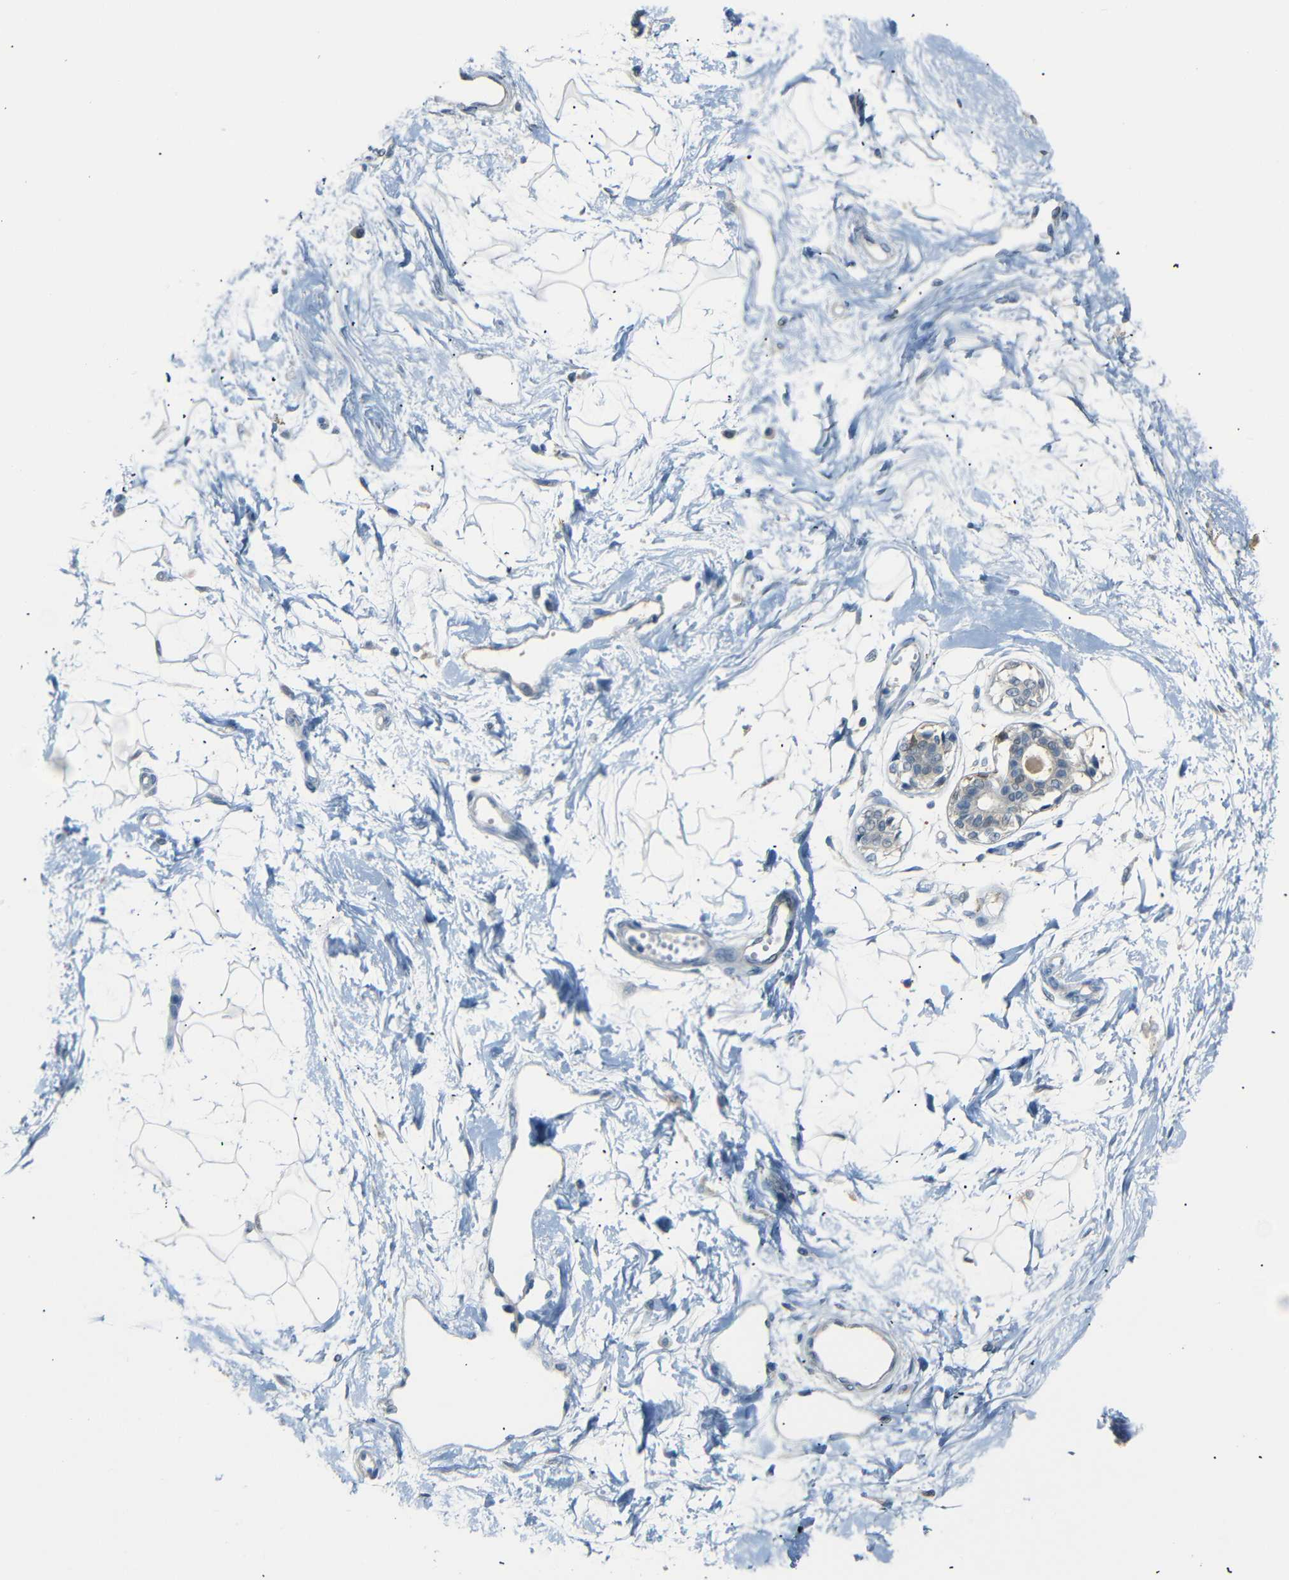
{"staining": {"intensity": "negative", "quantity": "none", "location": "none"}, "tissue": "breast", "cell_type": "Adipocytes", "image_type": "normal", "snomed": [{"axis": "morphology", "description": "Normal tissue, NOS"}, {"axis": "topography", "description": "Breast"}], "caption": "Human breast stained for a protein using IHC demonstrates no positivity in adipocytes.", "gene": "SFN", "patient": {"sex": "female", "age": 45}}